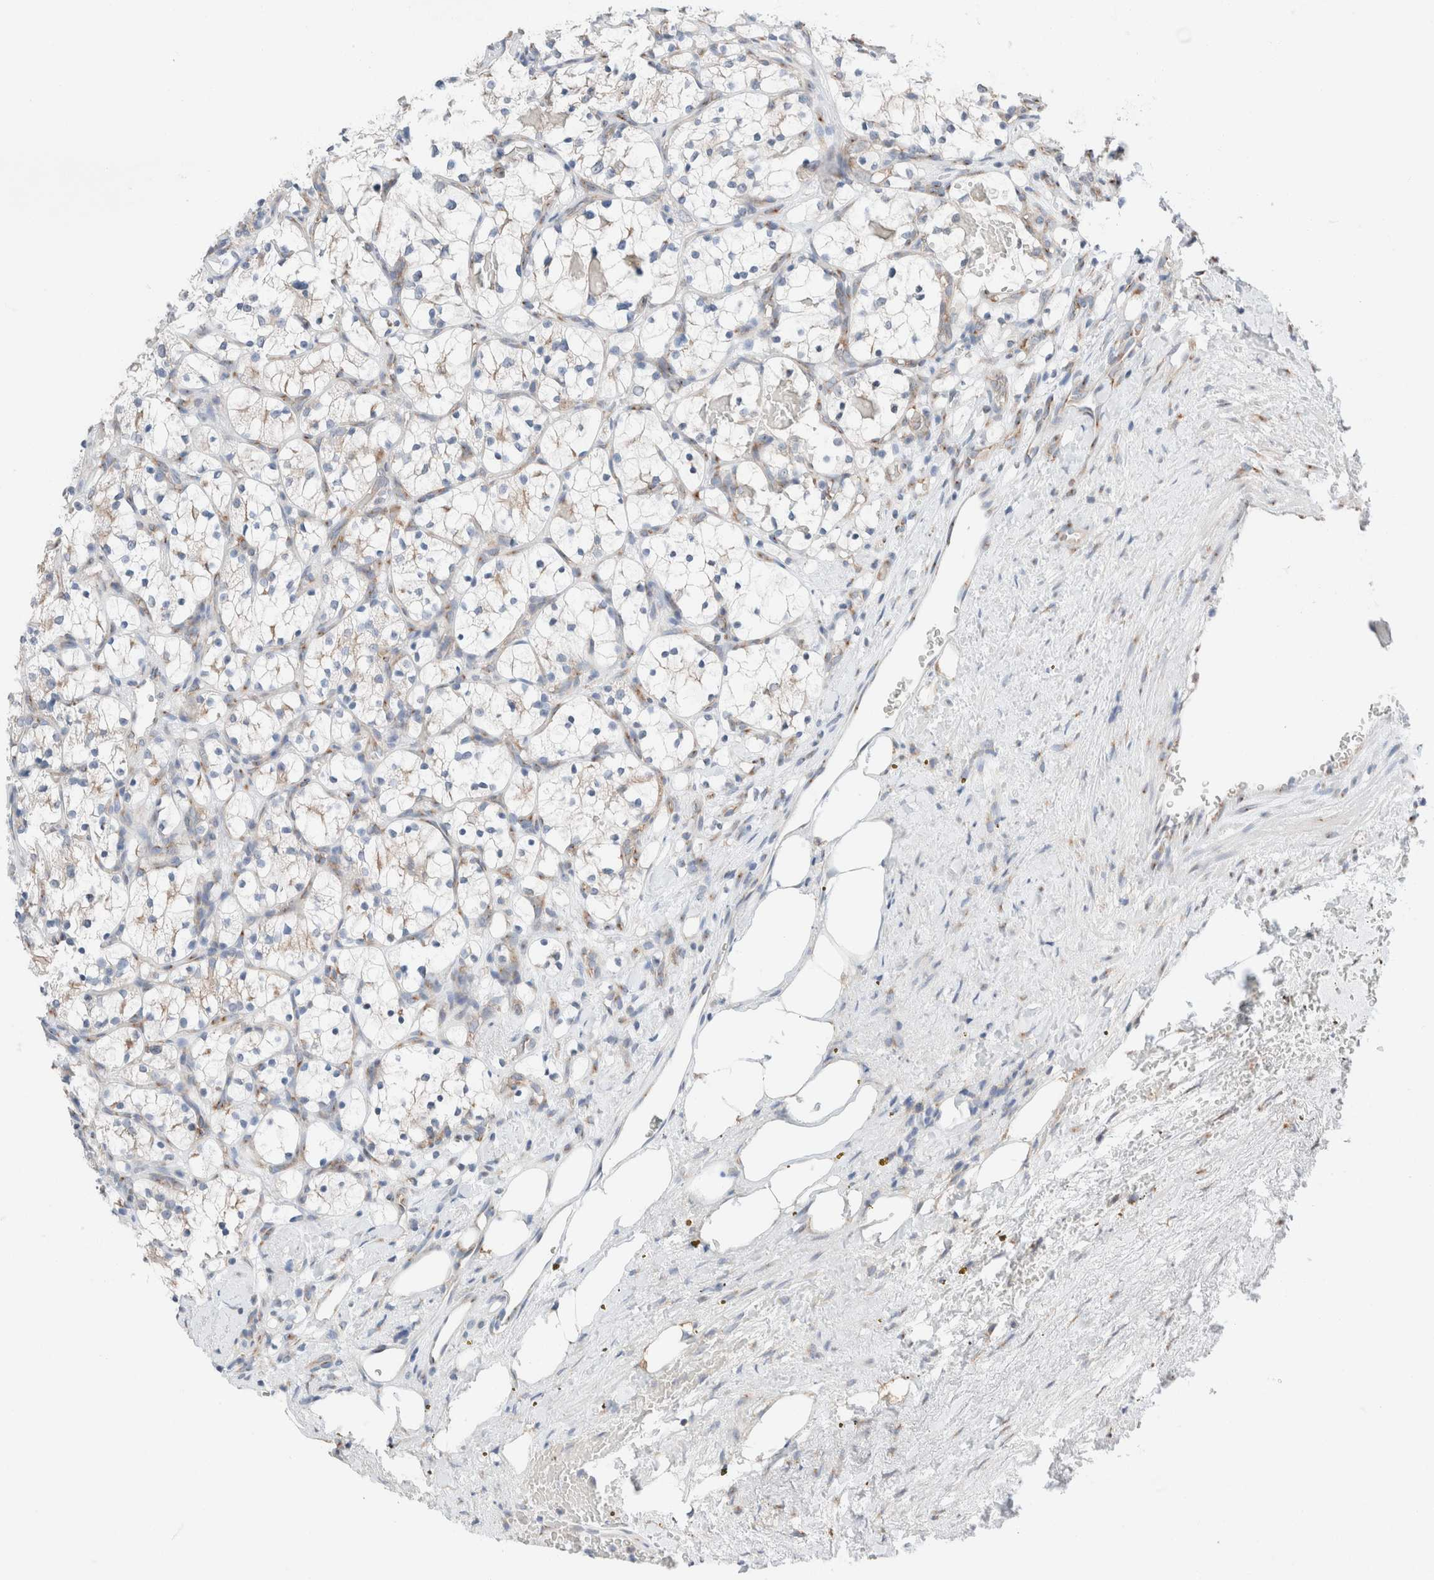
{"staining": {"intensity": "negative", "quantity": "none", "location": "none"}, "tissue": "renal cancer", "cell_type": "Tumor cells", "image_type": "cancer", "snomed": [{"axis": "morphology", "description": "Adenocarcinoma, NOS"}, {"axis": "topography", "description": "Kidney"}], "caption": "Tumor cells show no significant staining in renal cancer (adenocarcinoma).", "gene": "CASC3", "patient": {"sex": "female", "age": 69}}